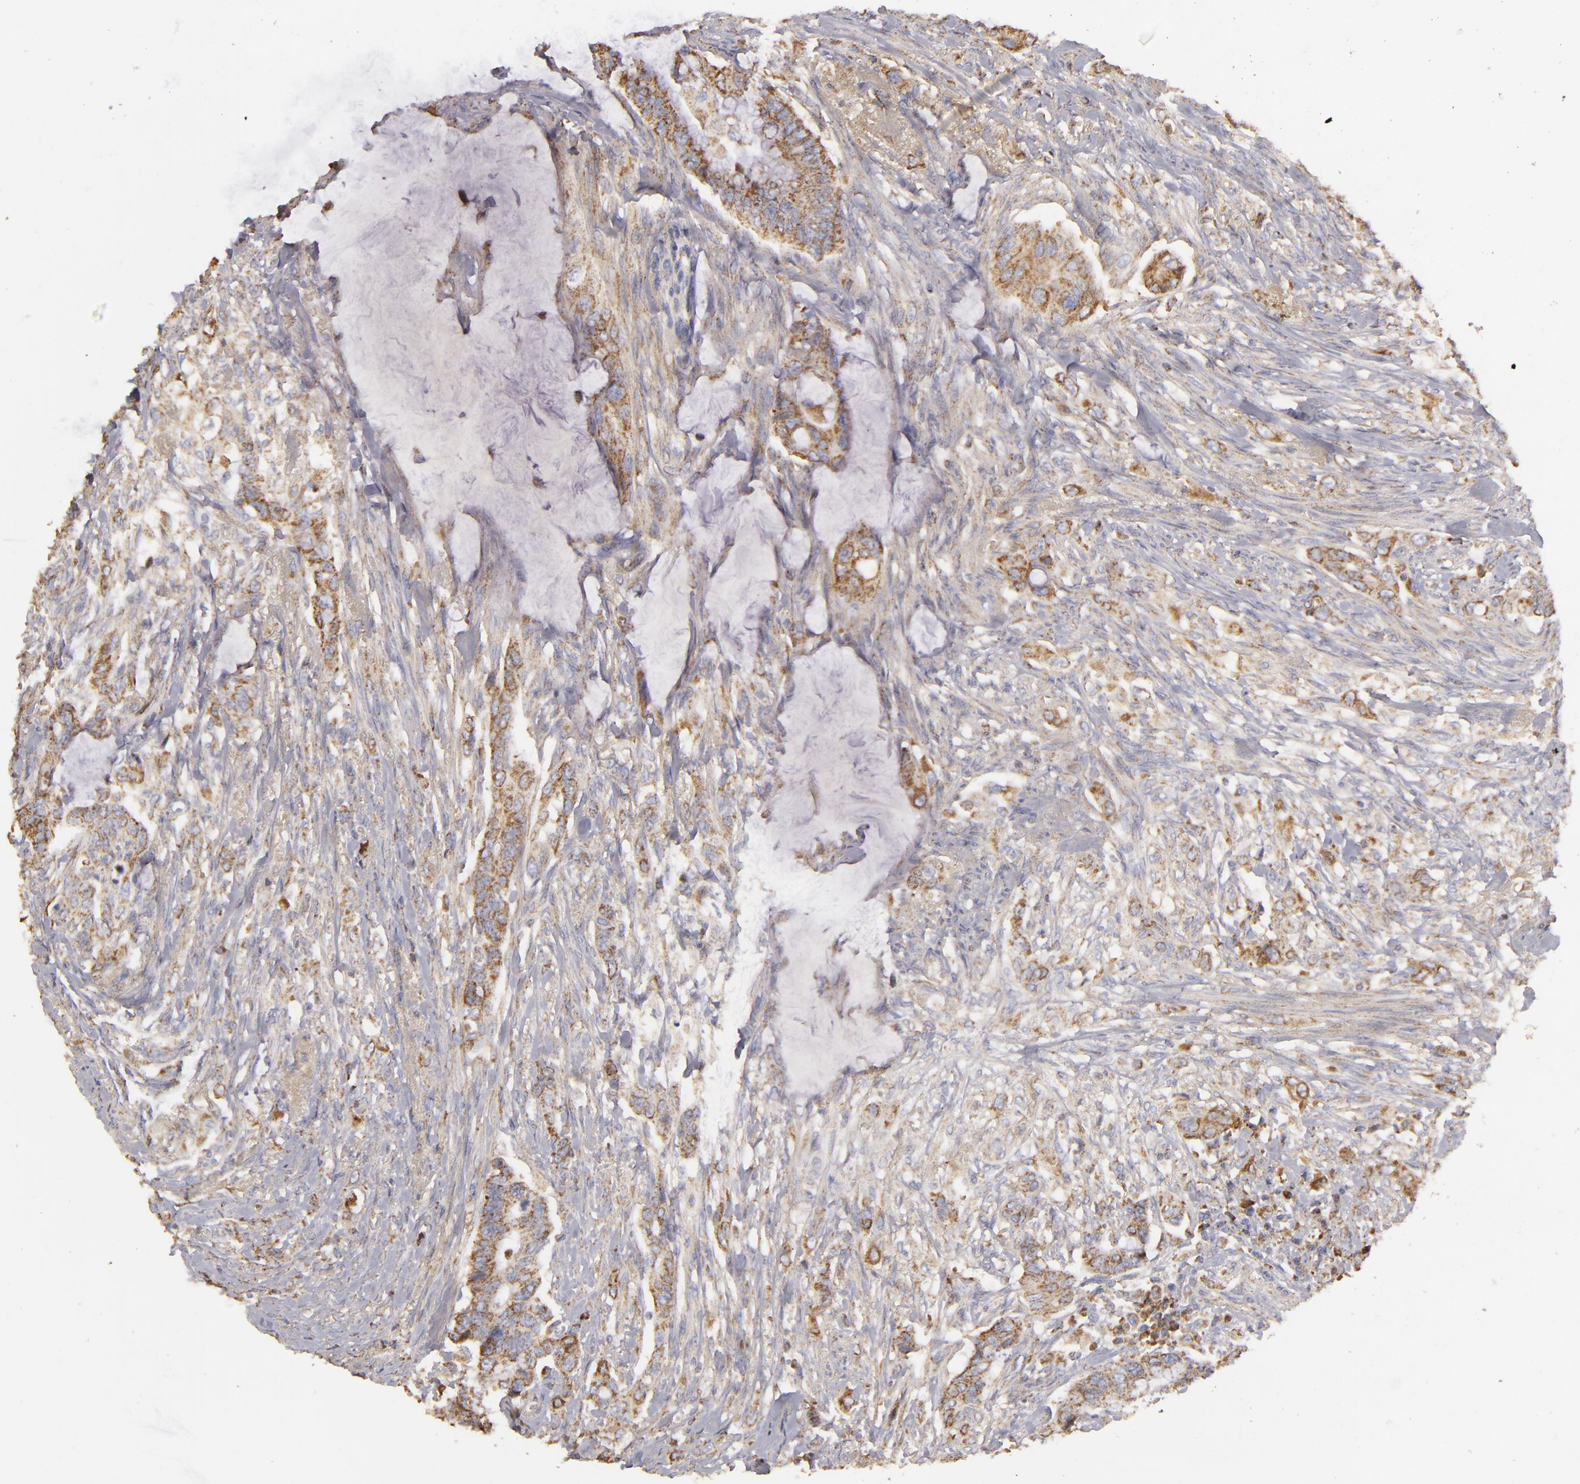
{"staining": {"intensity": "weak", "quantity": ">75%", "location": "cytoplasmic/membranous"}, "tissue": "colorectal cancer", "cell_type": "Tumor cells", "image_type": "cancer", "snomed": [{"axis": "morphology", "description": "Adenocarcinoma, NOS"}, {"axis": "topography", "description": "Rectum"}], "caption": "Immunohistochemical staining of human colorectal cancer shows low levels of weak cytoplasmic/membranous protein positivity in approximately >75% of tumor cells.", "gene": "CFB", "patient": {"sex": "female", "age": 59}}